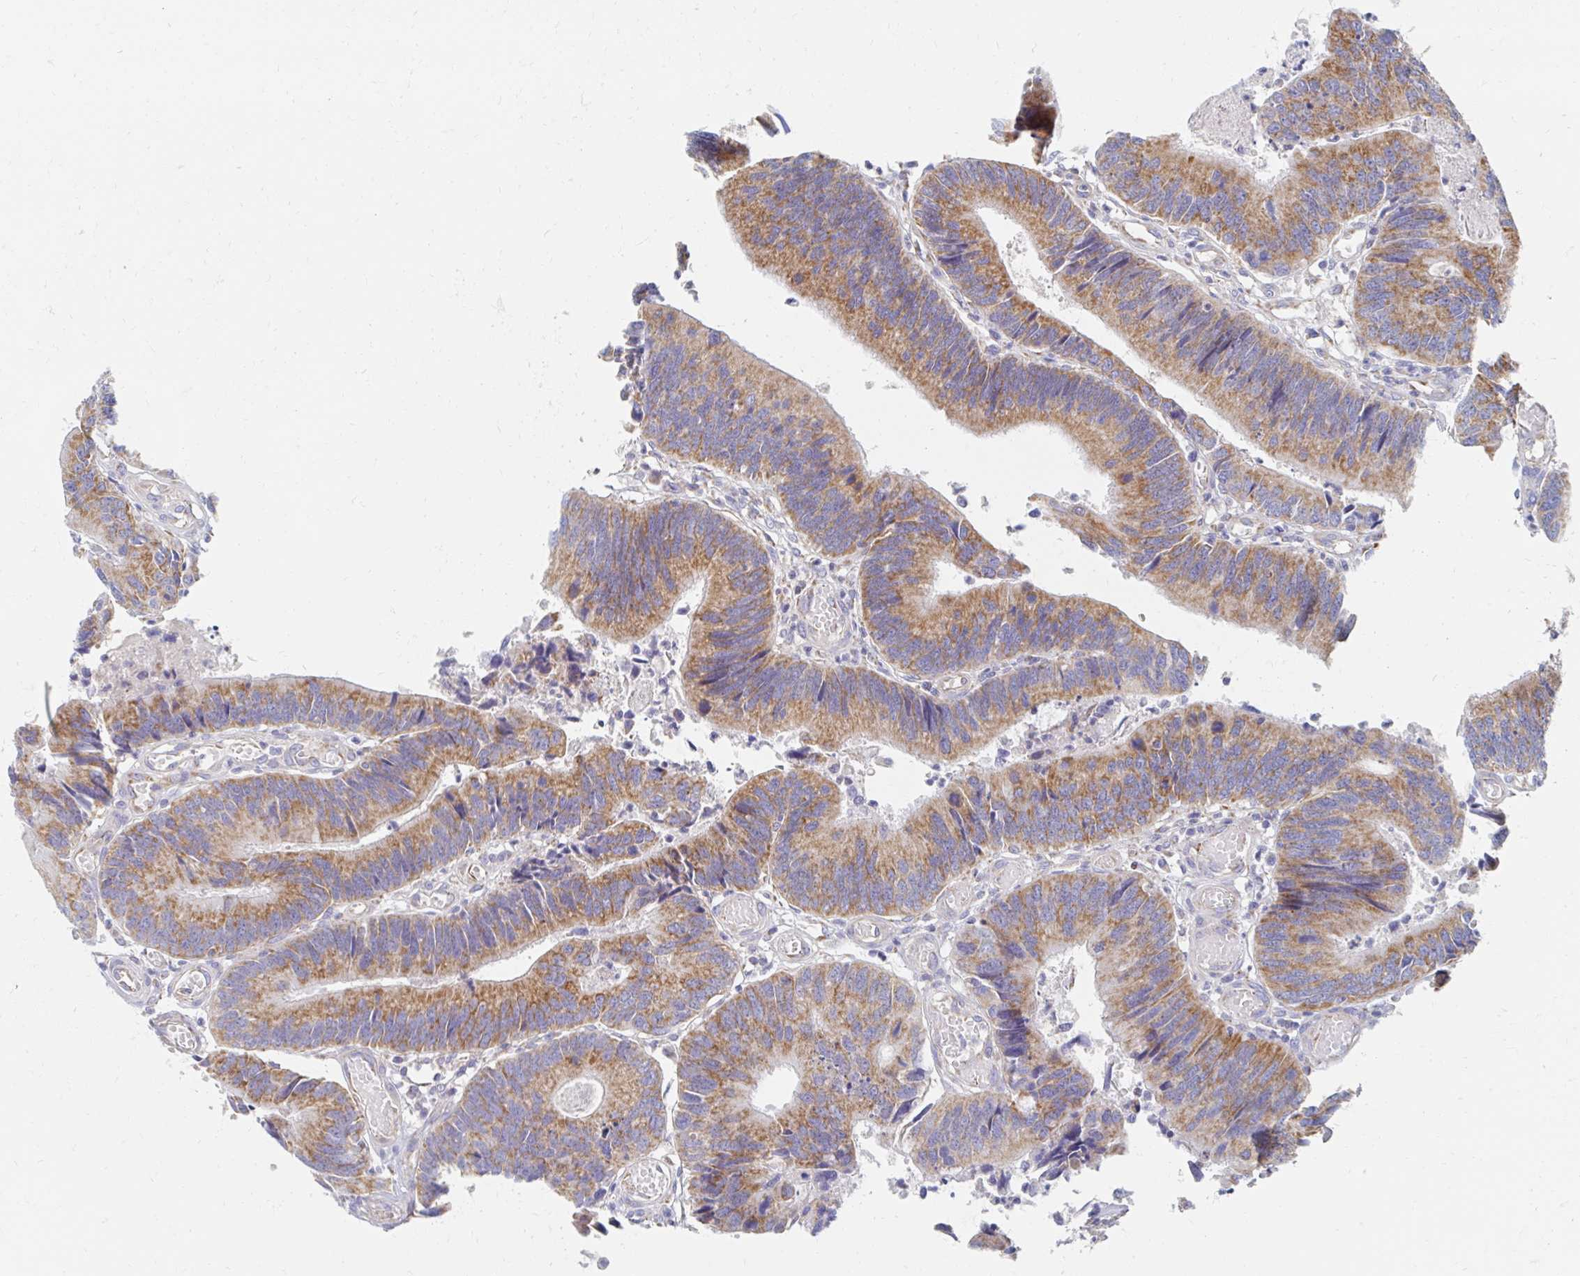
{"staining": {"intensity": "moderate", "quantity": ">75%", "location": "cytoplasmic/membranous"}, "tissue": "colorectal cancer", "cell_type": "Tumor cells", "image_type": "cancer", "snomed": [{"axis": "morphology", "description": "Adenocarcinoma, NOS"}, {"axis": "topography", "description": "Colon"}], "caption": "Human adenocarcinoma (colorectal) stained with a protein marker displays moderate staining in tumor cells.", "gene": "MAVS", "patient": {"sex": "female", "age": 67}}